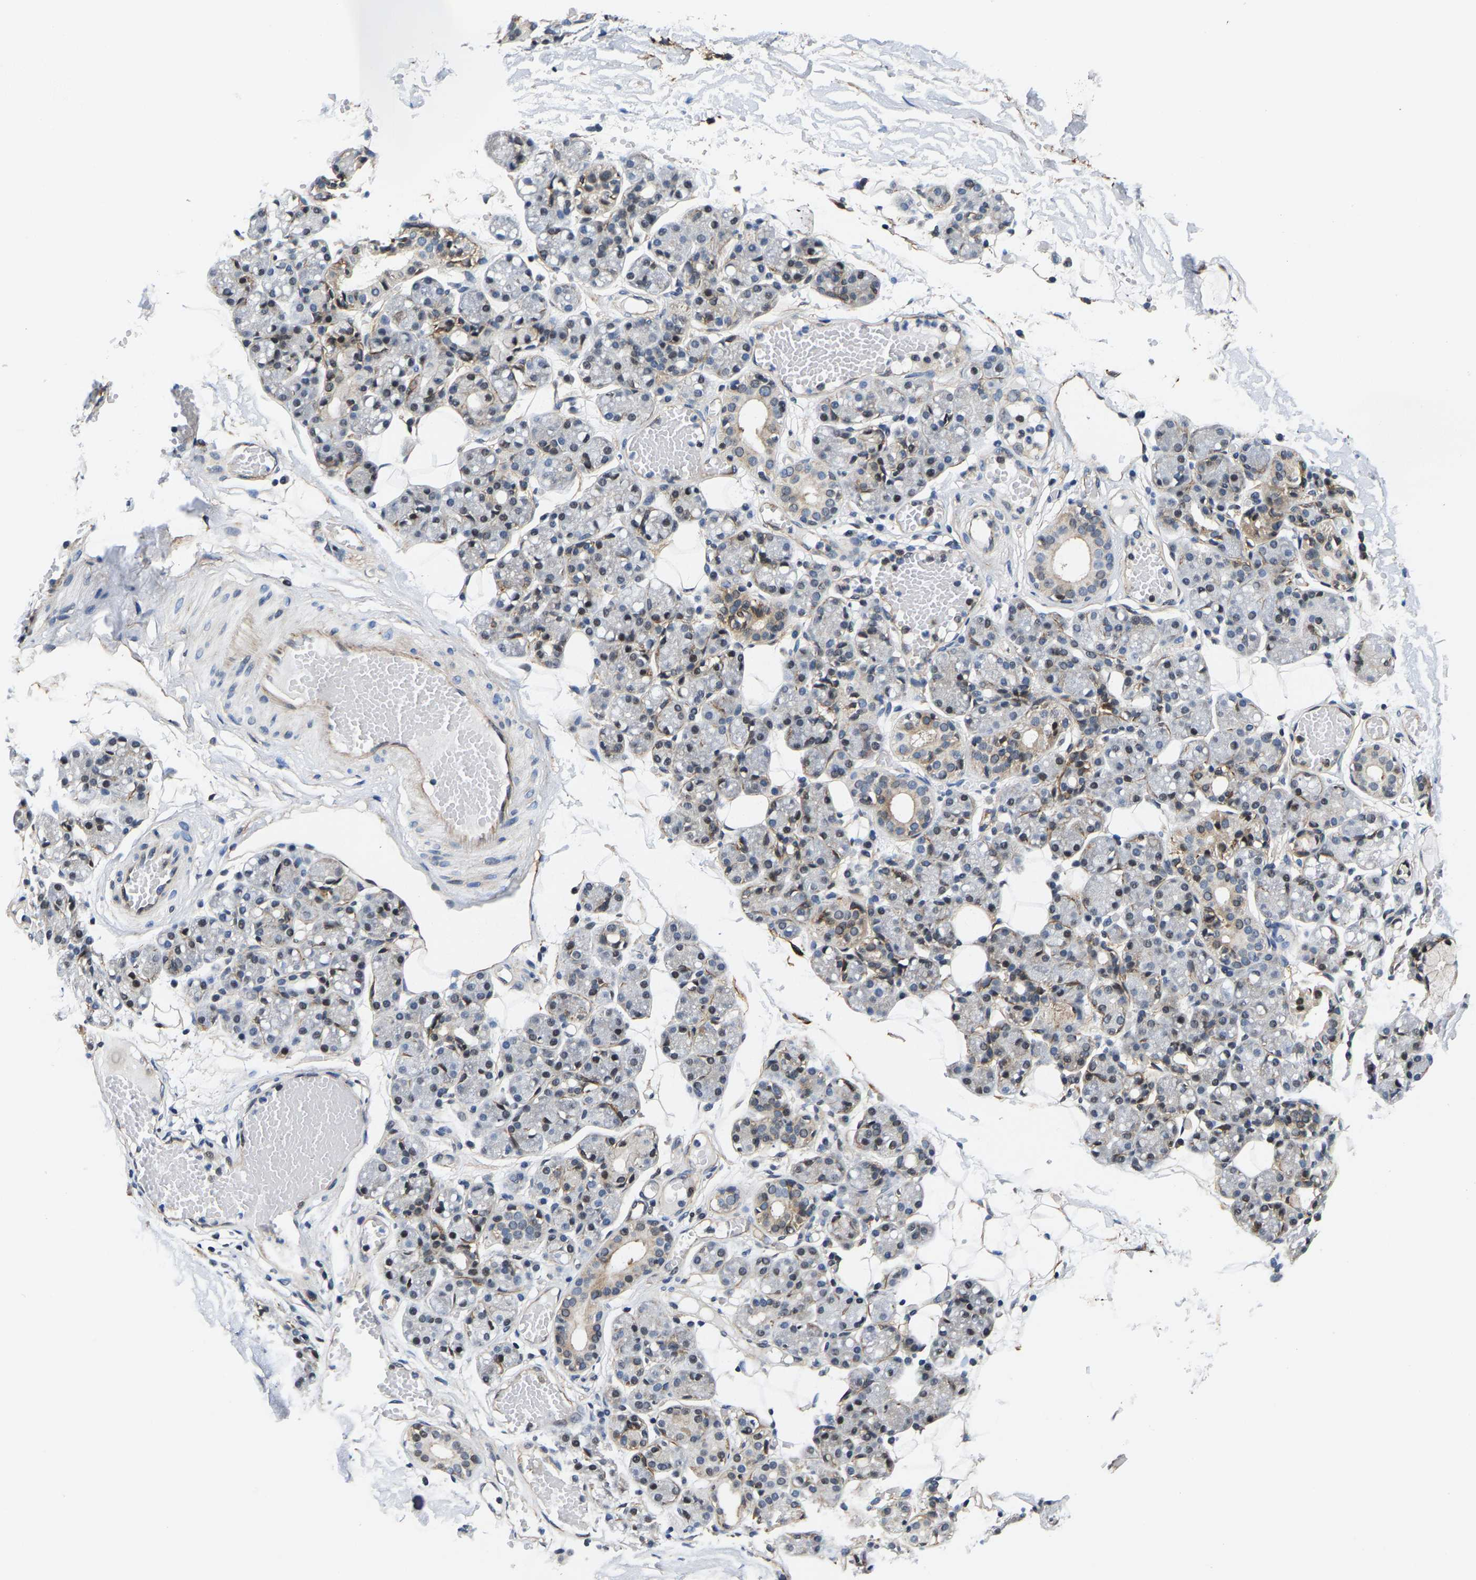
{"staining": {"intensity": "strong", "quantity": "<25%", "location": "nuclear"}, "tissue": "salivary gland", "cell_type": "Glandular cells", "image_type": "normal", "snomed": [{"axis": "morphology", "description": "Normal tissue, NOS"}, {"axis": "topography", "description": "Salivary gland"}], "caption": "Glandular cells reveal strong nuclear staining in approximately <25% of cells in normal salivary gland.", "gene": "GTPBP10", "patient": {"sex": "male", "age": 63}}